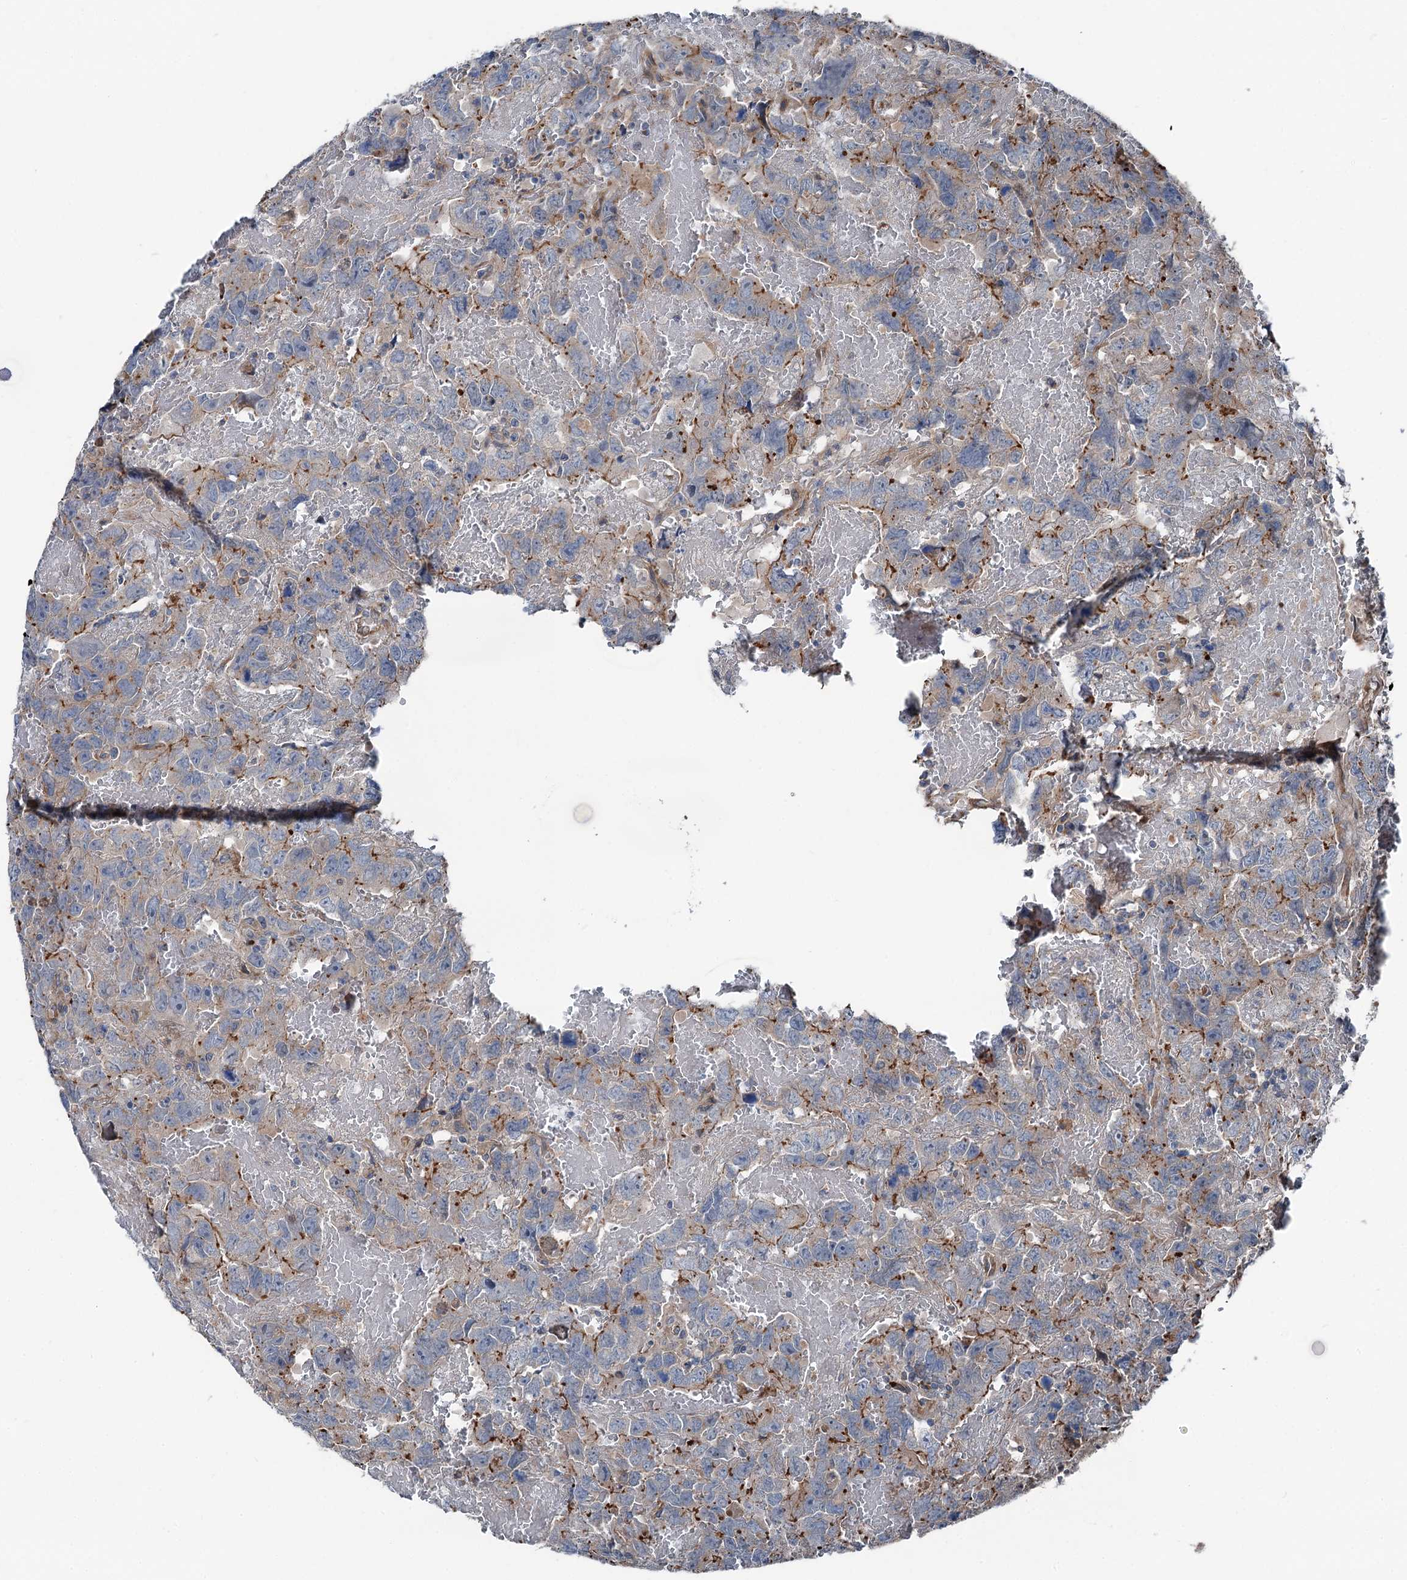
{"staining": {"intensity": "moderate", "quantity": "<25%", "location": "cytoplasmic/membranous"}, "tissue": "testis cancer", "cell_type": "Tumor cells", "image_type": "cancer", "snomed": [{"axis": "morphology", "description": "Carcinoma, Embryonal, NOS"}, {"axis": "topography", "description": "Testis"}], "caption": "Protein expression analysis of embryonal carcinoma (testis) demonstrates moderate cytoplasmic/membranous positivity in about <25% of tumor cells. (DAB IHC with brightfield microscopy, high magnification).", "gene": "POLR1D", "patient": {"sex": "male", "age": 45}}